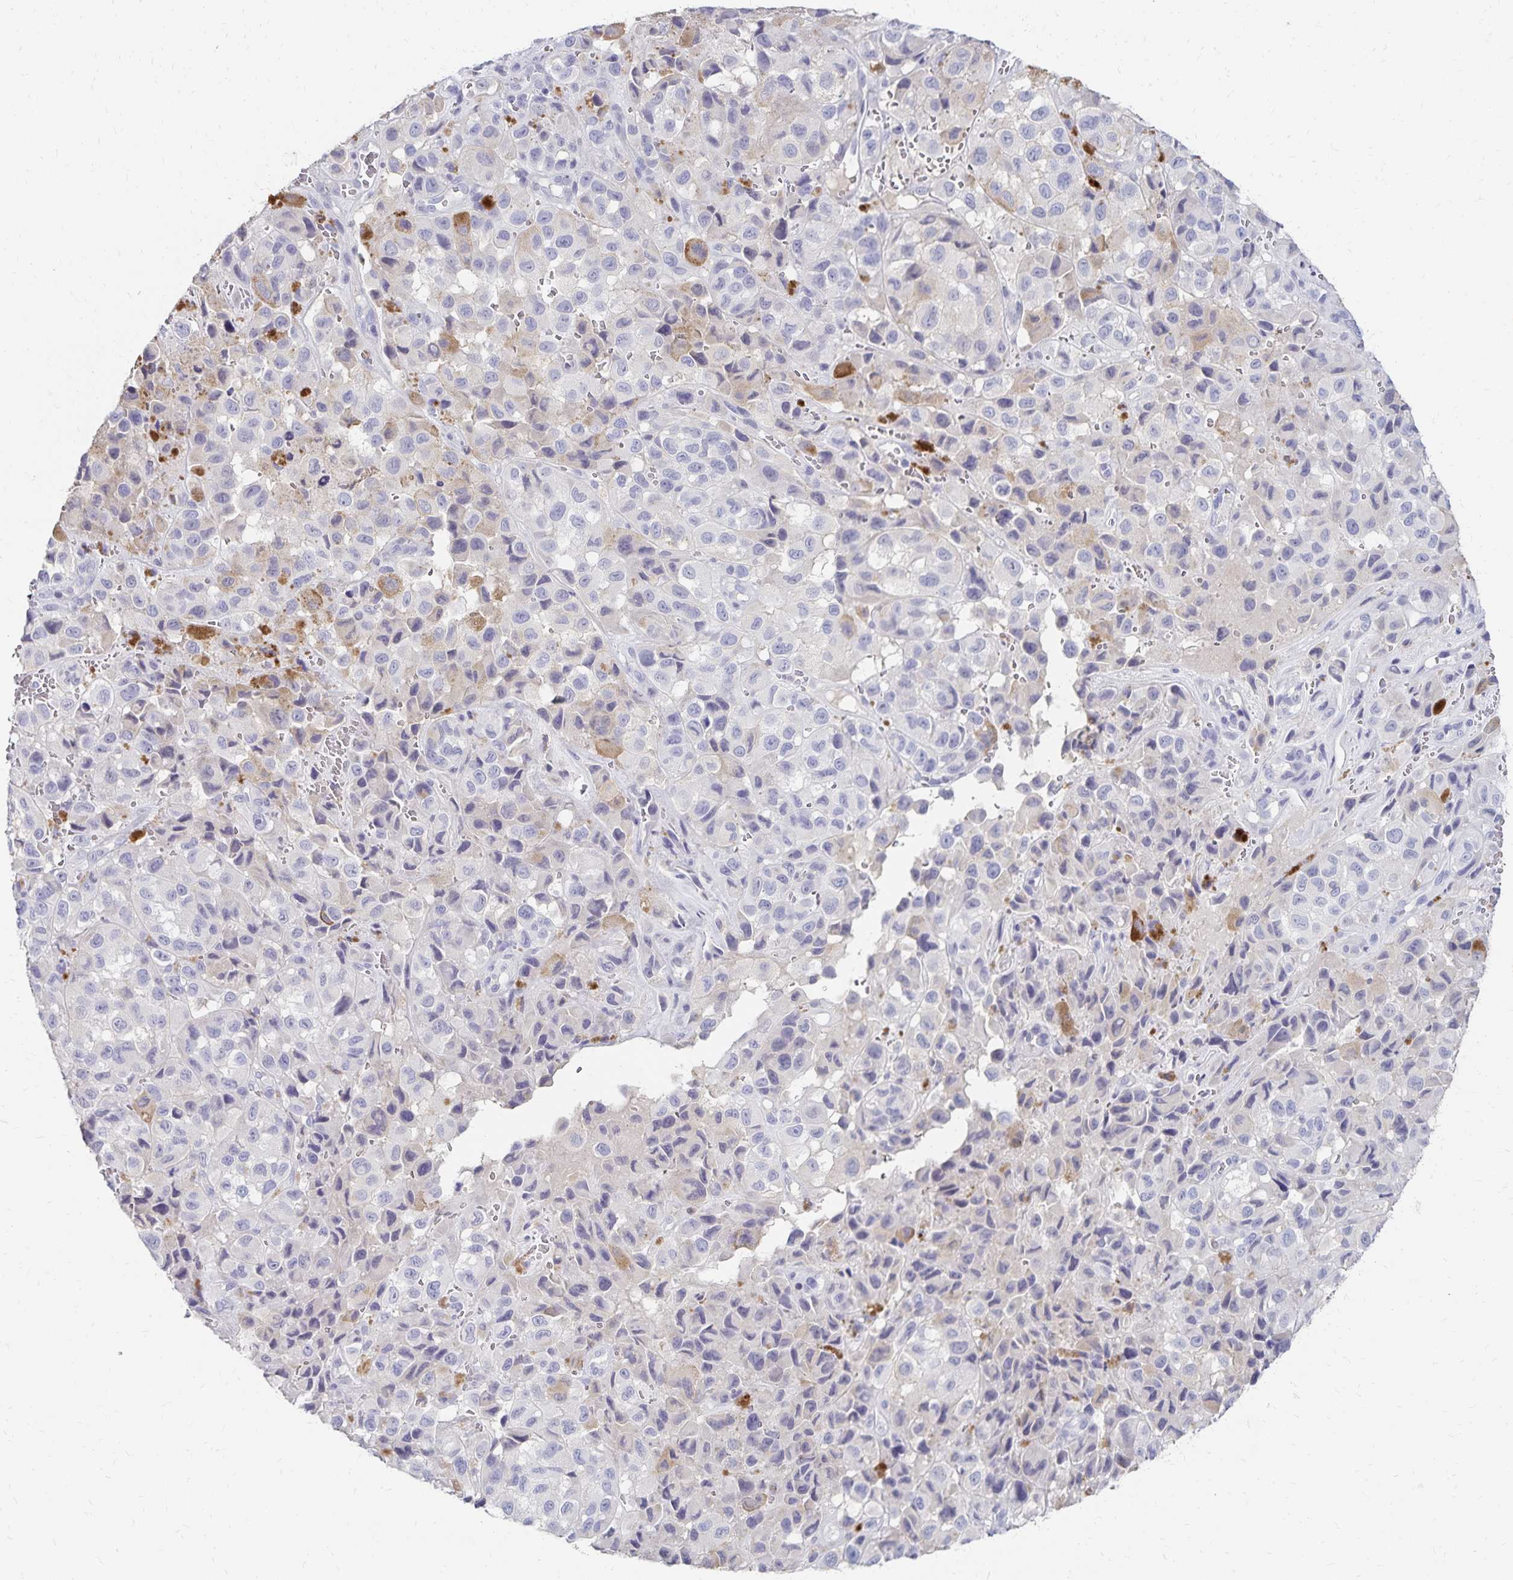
{"staining": {"intensity": "negative", "quantity": "none", "location": "none"}, "tissue": "melanoma", "cell_type": "Tumor cells", "image_type": "cancer", "snomed": [{"axis": "morphology", "description": "Malignant melanoma, NOS"}, {"axis": "topography", "description": "Skin"}], "caption": "Immunohistochemistry (IHC) image of neoplastic tissue: human melanoma stained with DAB displays no significant protein staining in tumor cells.", "gene": "PAX5", "patient": {"sex": "male", "age": 93}}